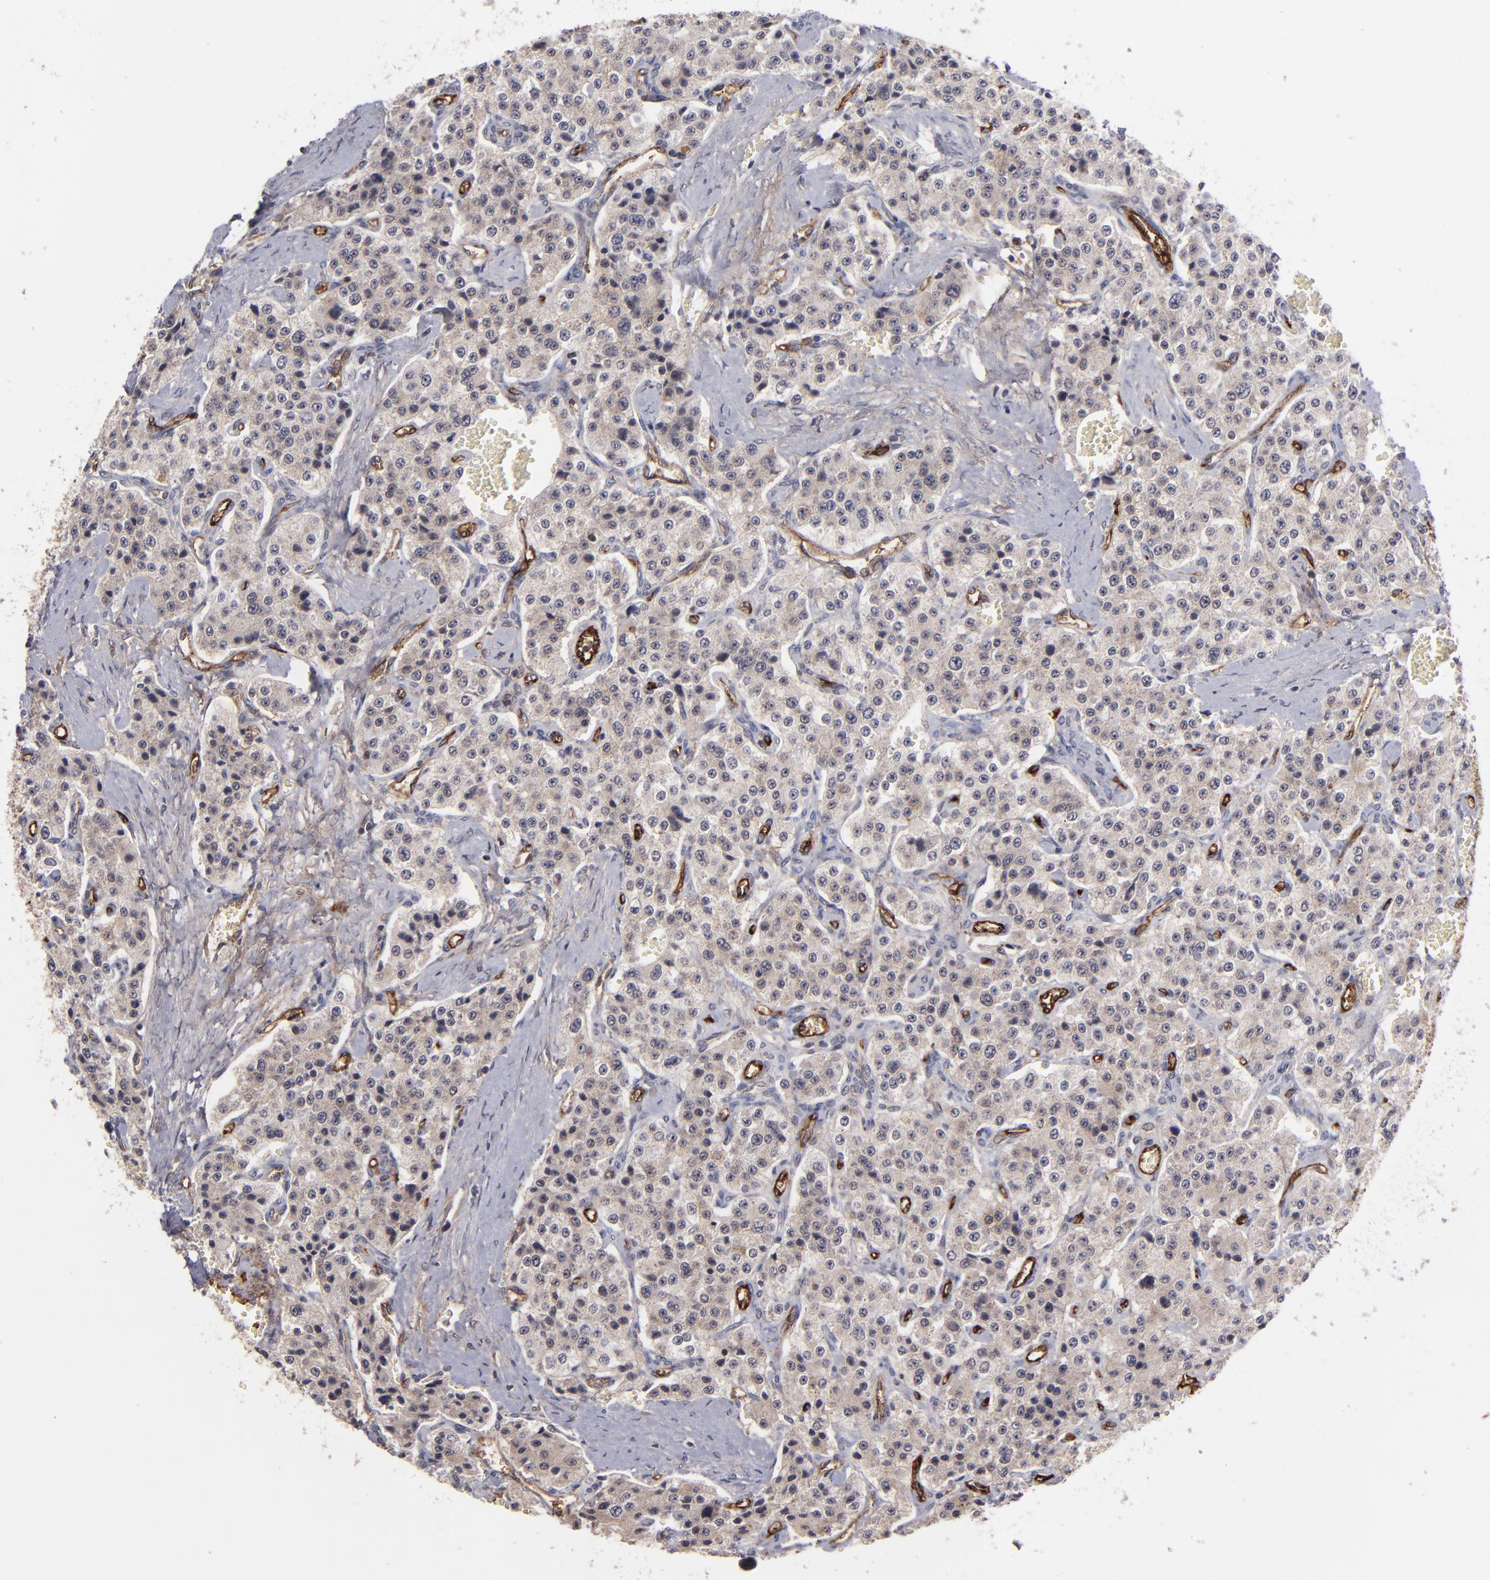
{"staining": {"intensity": "weak", "quantity": ">75%", "location": "cytoplasmic/membranous"}, "tissue": "carcinoid", "cell_type": "Tumor cells", "image_type": "cancer", "snomed": [{"axis": "morphology", "description": "Carcinoid, malignant, NOS"}, {"axis": "topography", "description": "Small intestine"}], "caption": "Protein expression analysis of human carcinoid (malignant) reveals weak cytoplasmic/membranous positivity in approximately >75% of tumor cells.", "gene": "ICAM1", "patient": {"sex": "male", "age": 52}}